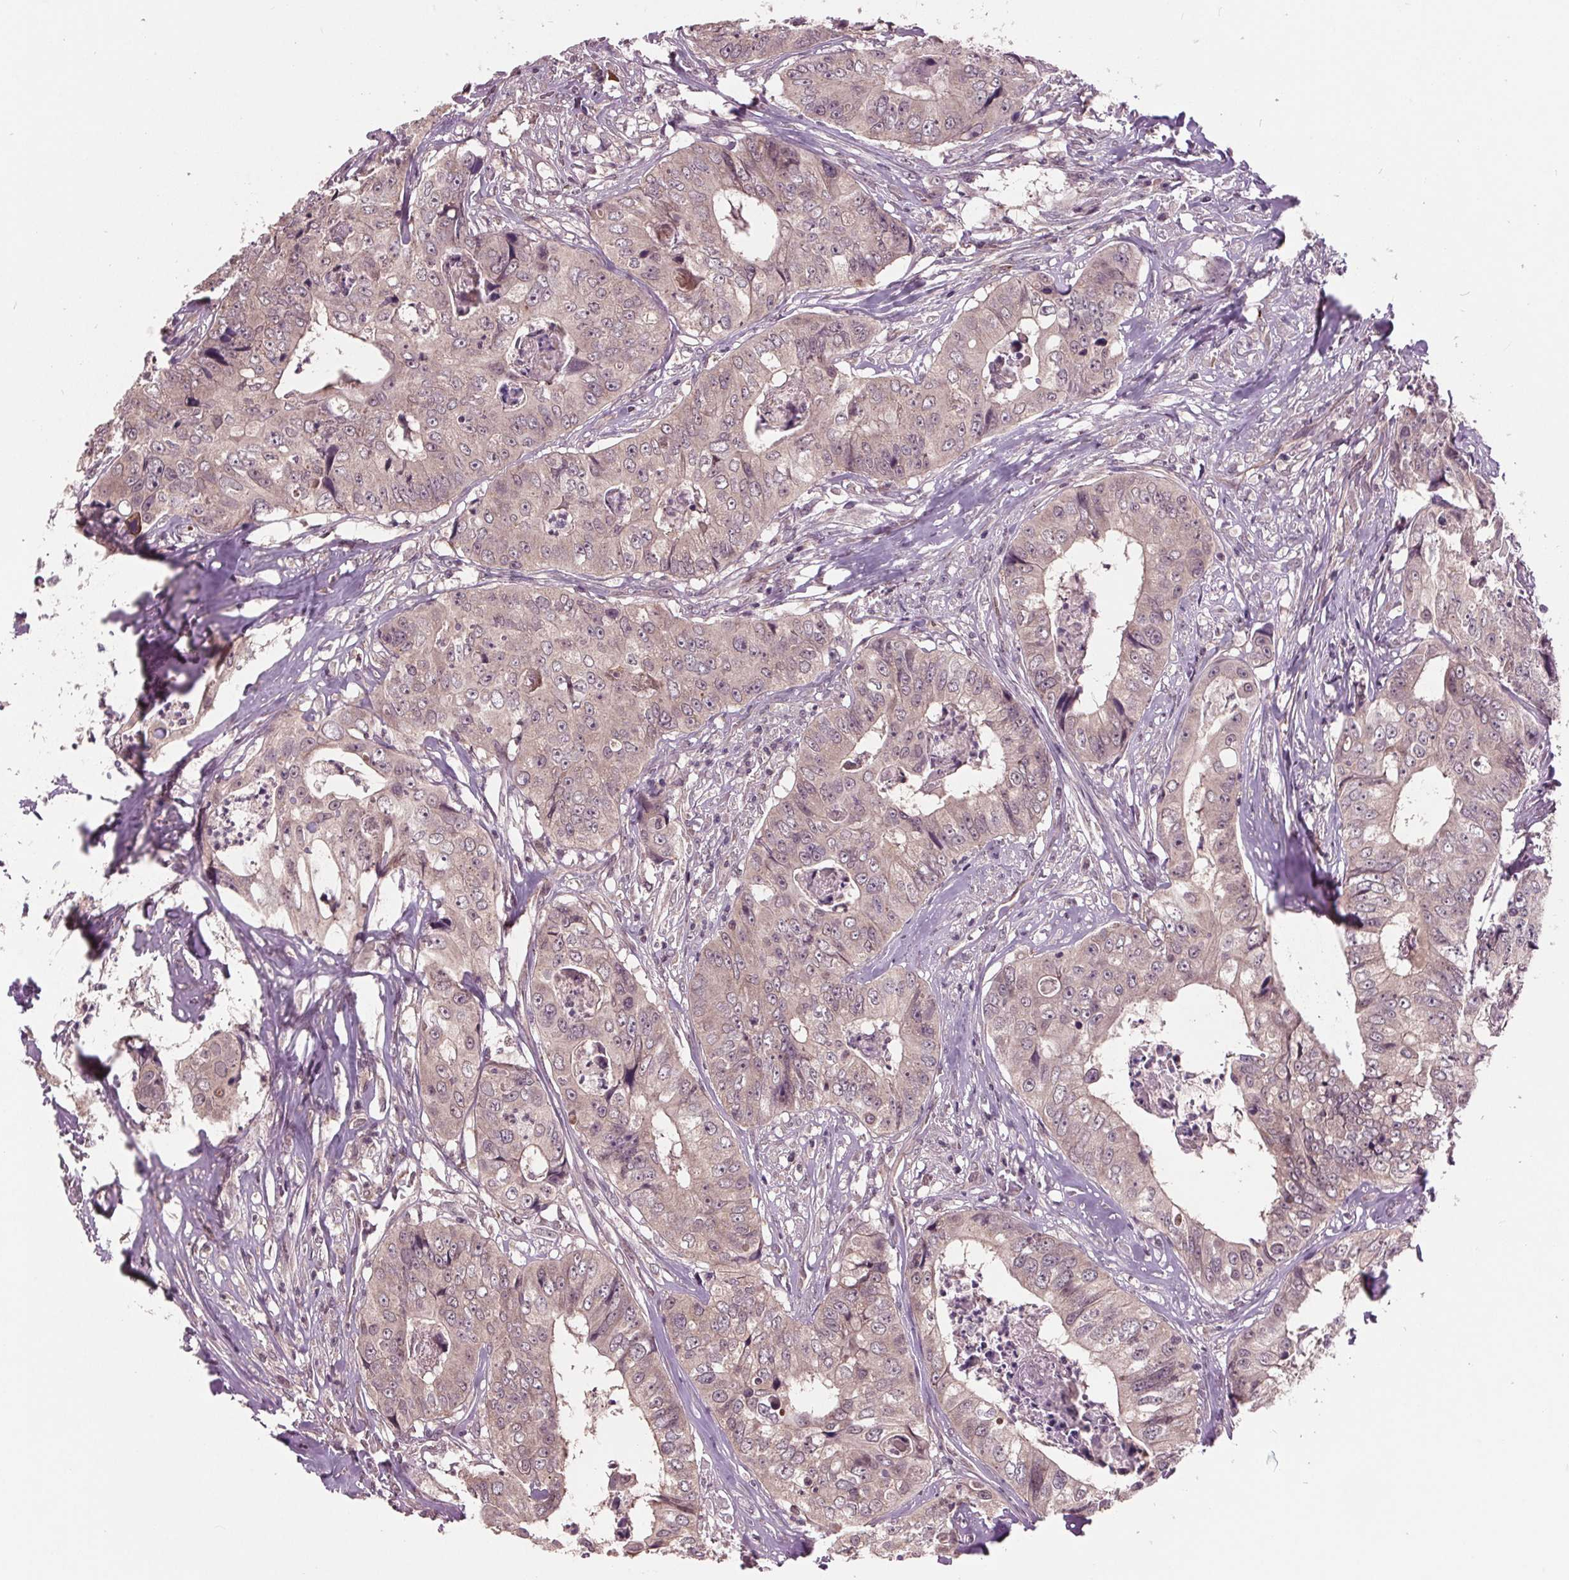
{"staining": {"intensity": "negative", "quantity": "none", "location": "none"}, "tissue": "colorectal cancer", "cell_type": "Tumor cells", "image_type": "cancer", "snomed": [{"axis": "morphology", "description": "Adenocarcinoma, NOS"}, {"axis": "topography", "description": "Rectum"}], "caption": "Immunohistochemistry photomicrograph of human adenocarcinoma (colorectal) stained for a protein (brown), which reveals no expression in tumor cells.", "gene": "MAPK8", "patient": {"sex": "female", "age": 62}}